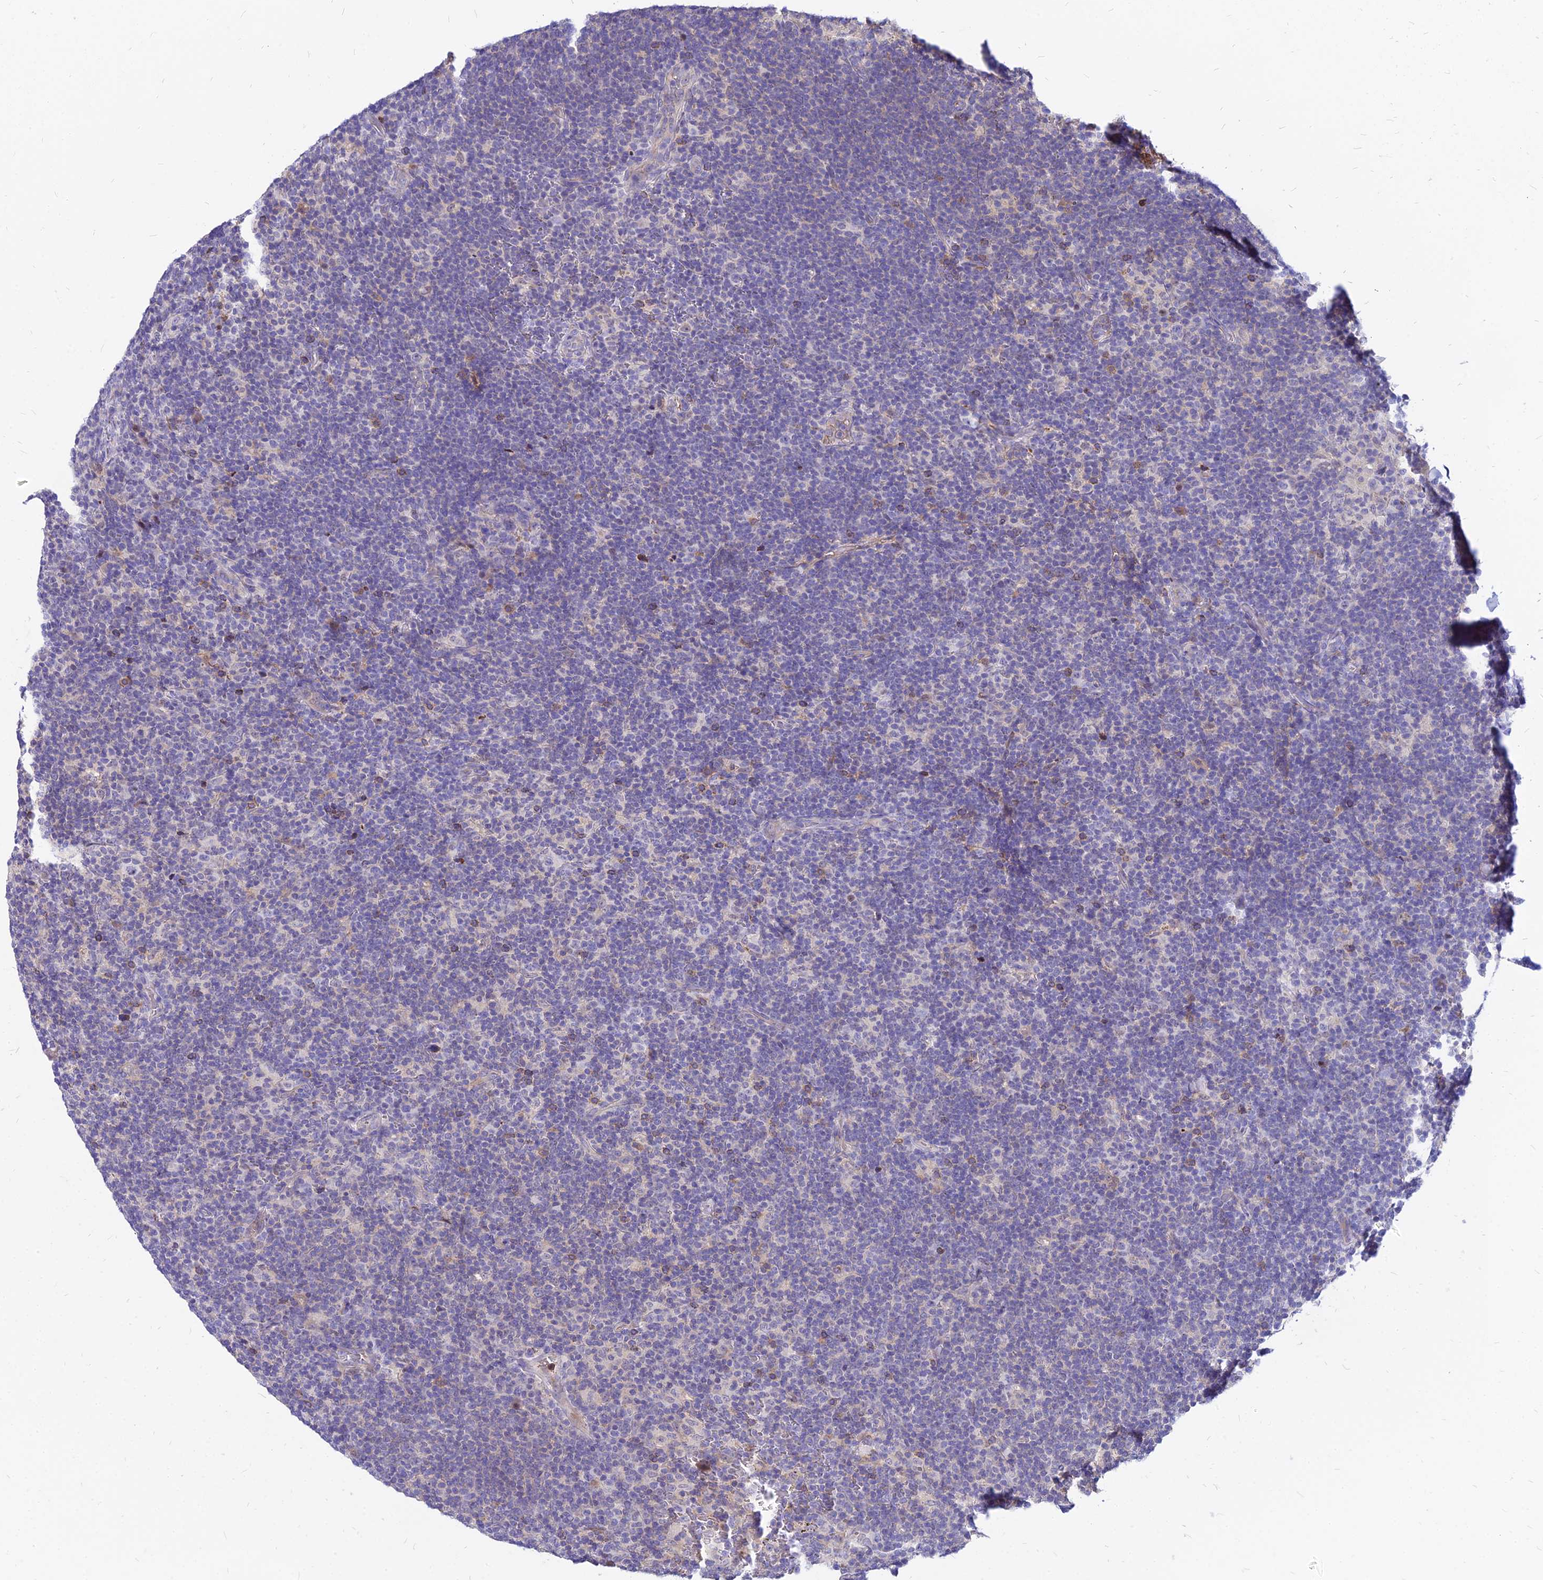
{"staining": {"intensity": "negative", "quantity": "none", "location": "none"}, "tissue": "lymphoma", "cell_type": "Tumor cells", "image_type": "cancer", "snomed": [{"axis": "morphology", "description": "Hodgkin's disease, NOS"}, {"axis": "topography", "description": "Lymph node"}], "caption": "This is an immunohistochemistry histopathology image of Hodgkin's disease. There is no expression in tumor cells.", "gene": "ACSM6", "patient": {"sex": "female", "age": 57}}